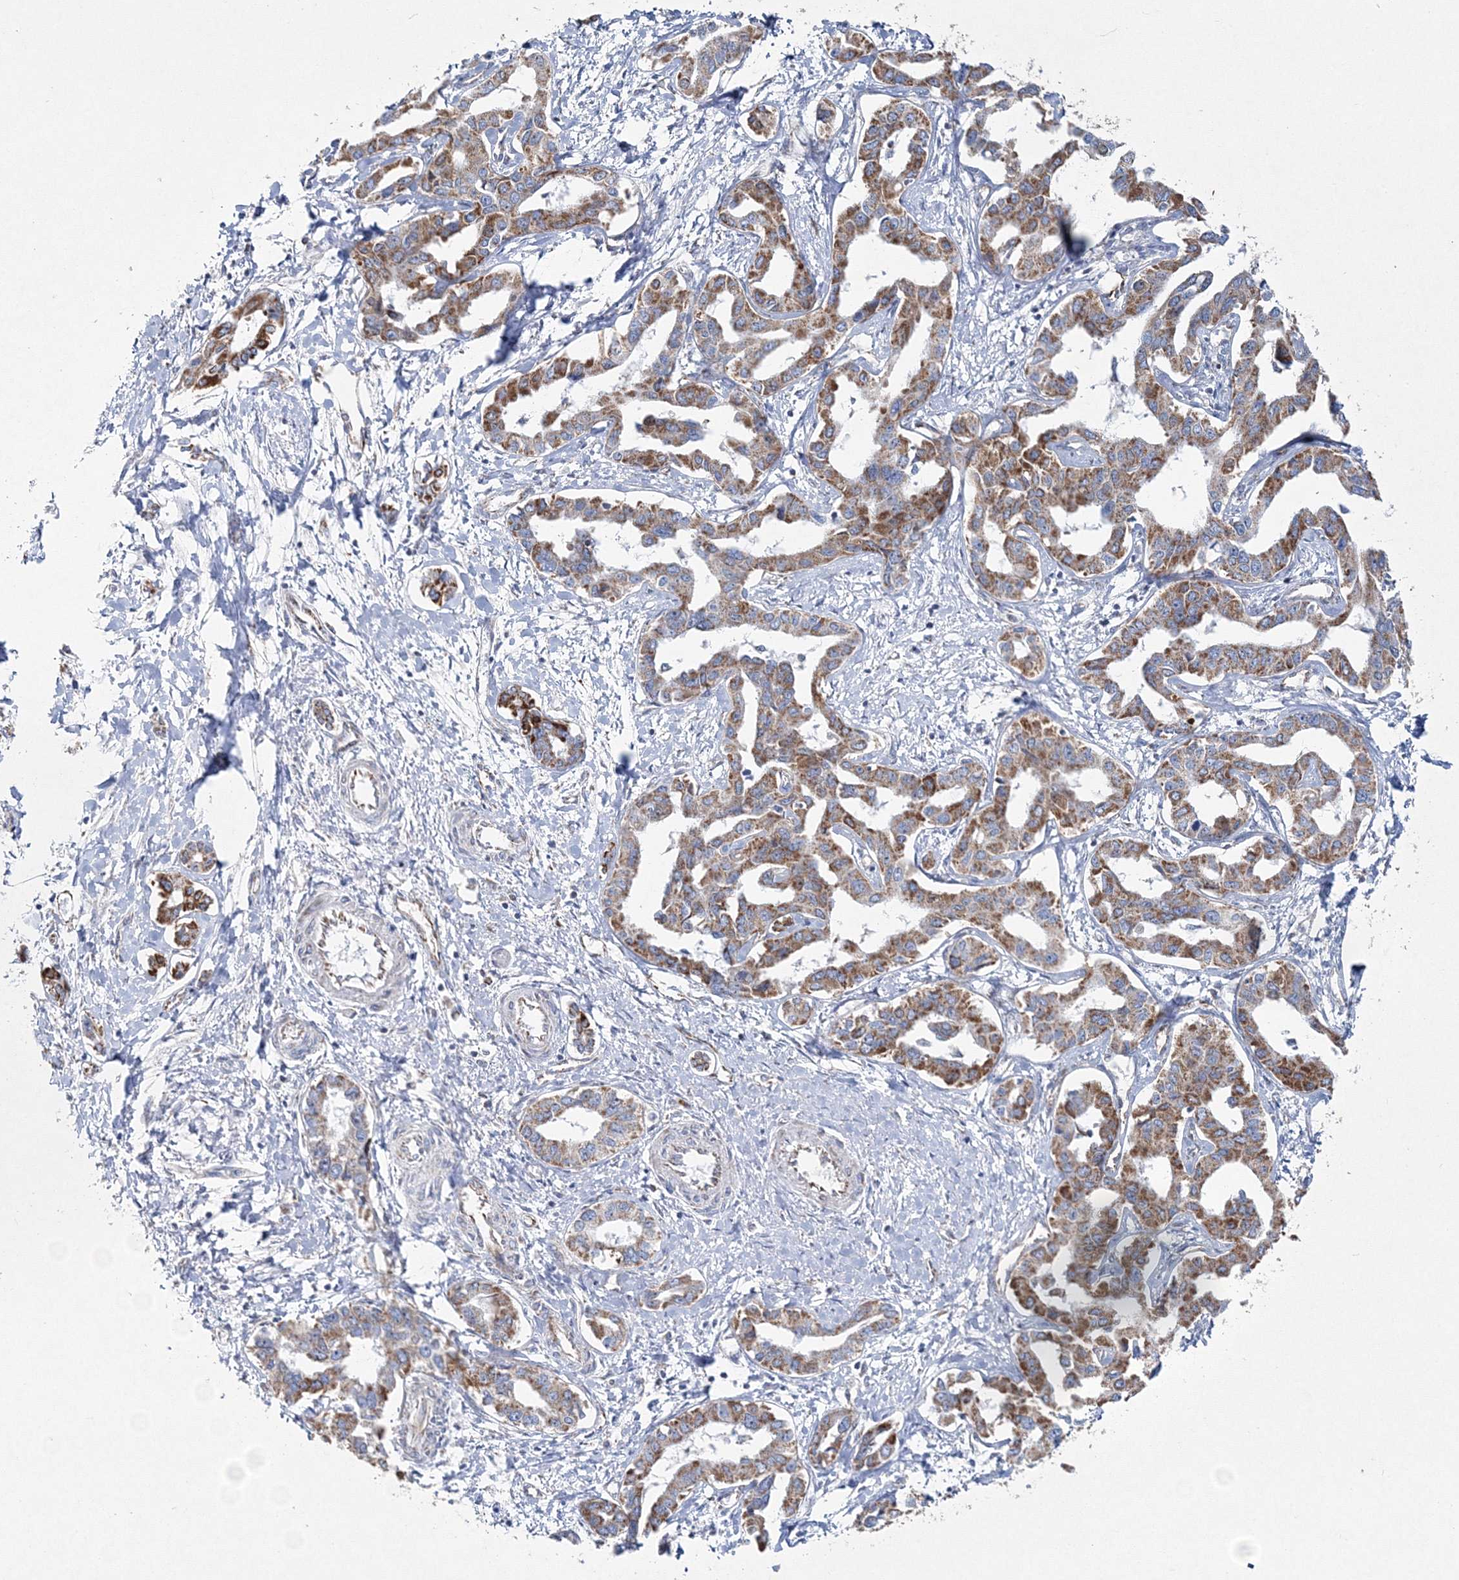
{"staining": {"intensity": "moderate", "quantity": ">75%", "location": "cytoplasmic/membranous"}, "tissue": "liver cancer", "cell_type": "Tumor cells", "image_type": "cancer", "snomed": [{"axis": "morphology", "description": "Cholangiocarcinoma"}, {"axis": "topography", "description": "Liver"}], "caption": "Approximately >75% of tumor cells in human liver cancer reveal moderate cytoplasmic/membranous protein staining as visualized by brown immunohistochemical staining.", "gene": "HIBCH", "patient": {"sex": "male", "age": 59}}